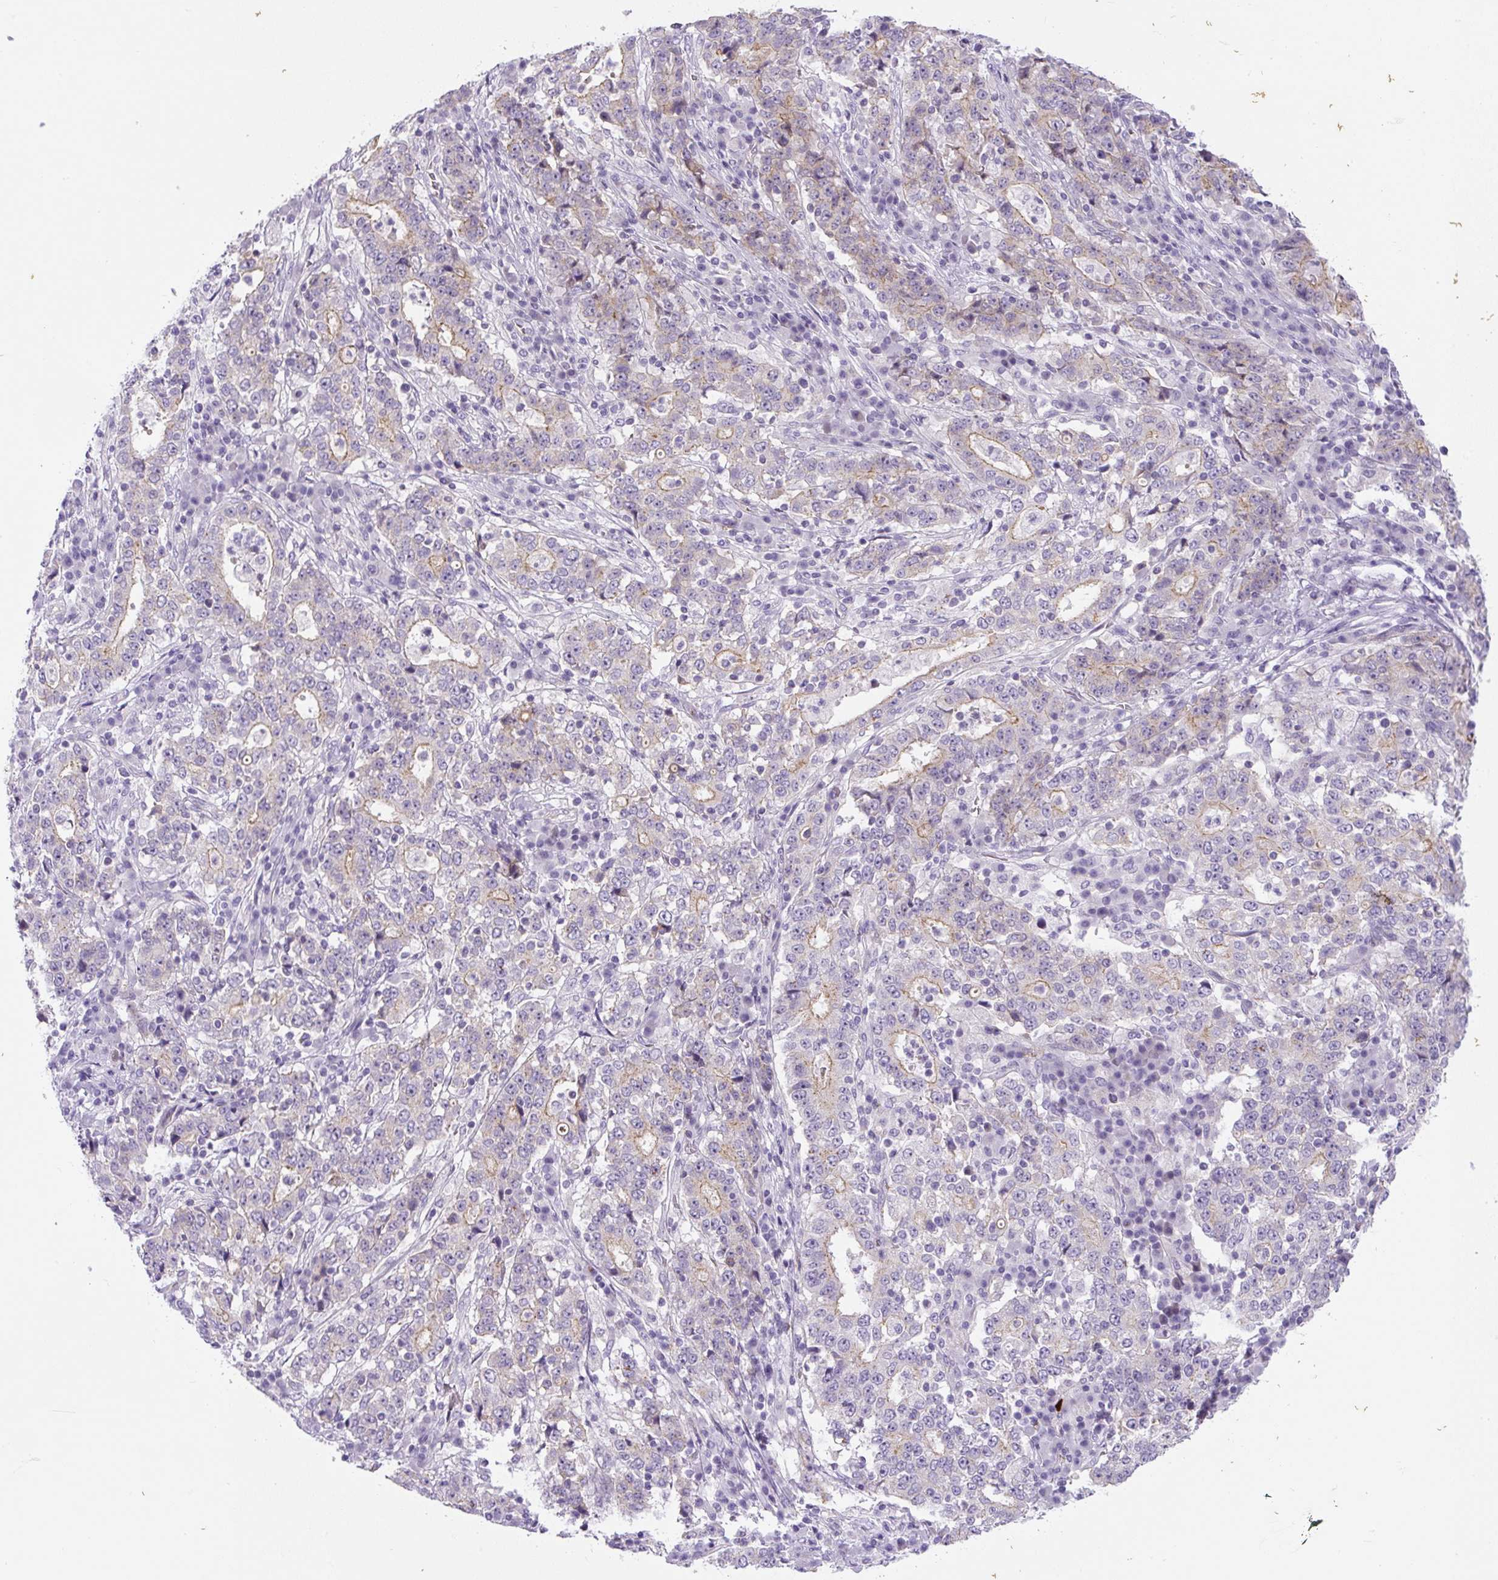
{"staining": {"intensity": "weak", "quantity": "25%-75%", "location": "cytoplasmic/membranous"}, "tissue": "stomach cancer", "cell_type": "Tumor cells", "image_type": "cancer", "snomed": [{"axis": "morphology", "description": "Adenocarcinoma, NOS"}, {"axis": "topography", "description": "Stomach"}], "caption": "Protein analysis of stomach cancer (adenocarcinoma) tissue shows weak cytoplasmic/membranous expression in about 25%-75% of tumor cells.", "gene": "ADAMTS19", "patient": {"sex": "male", "age": 59}}